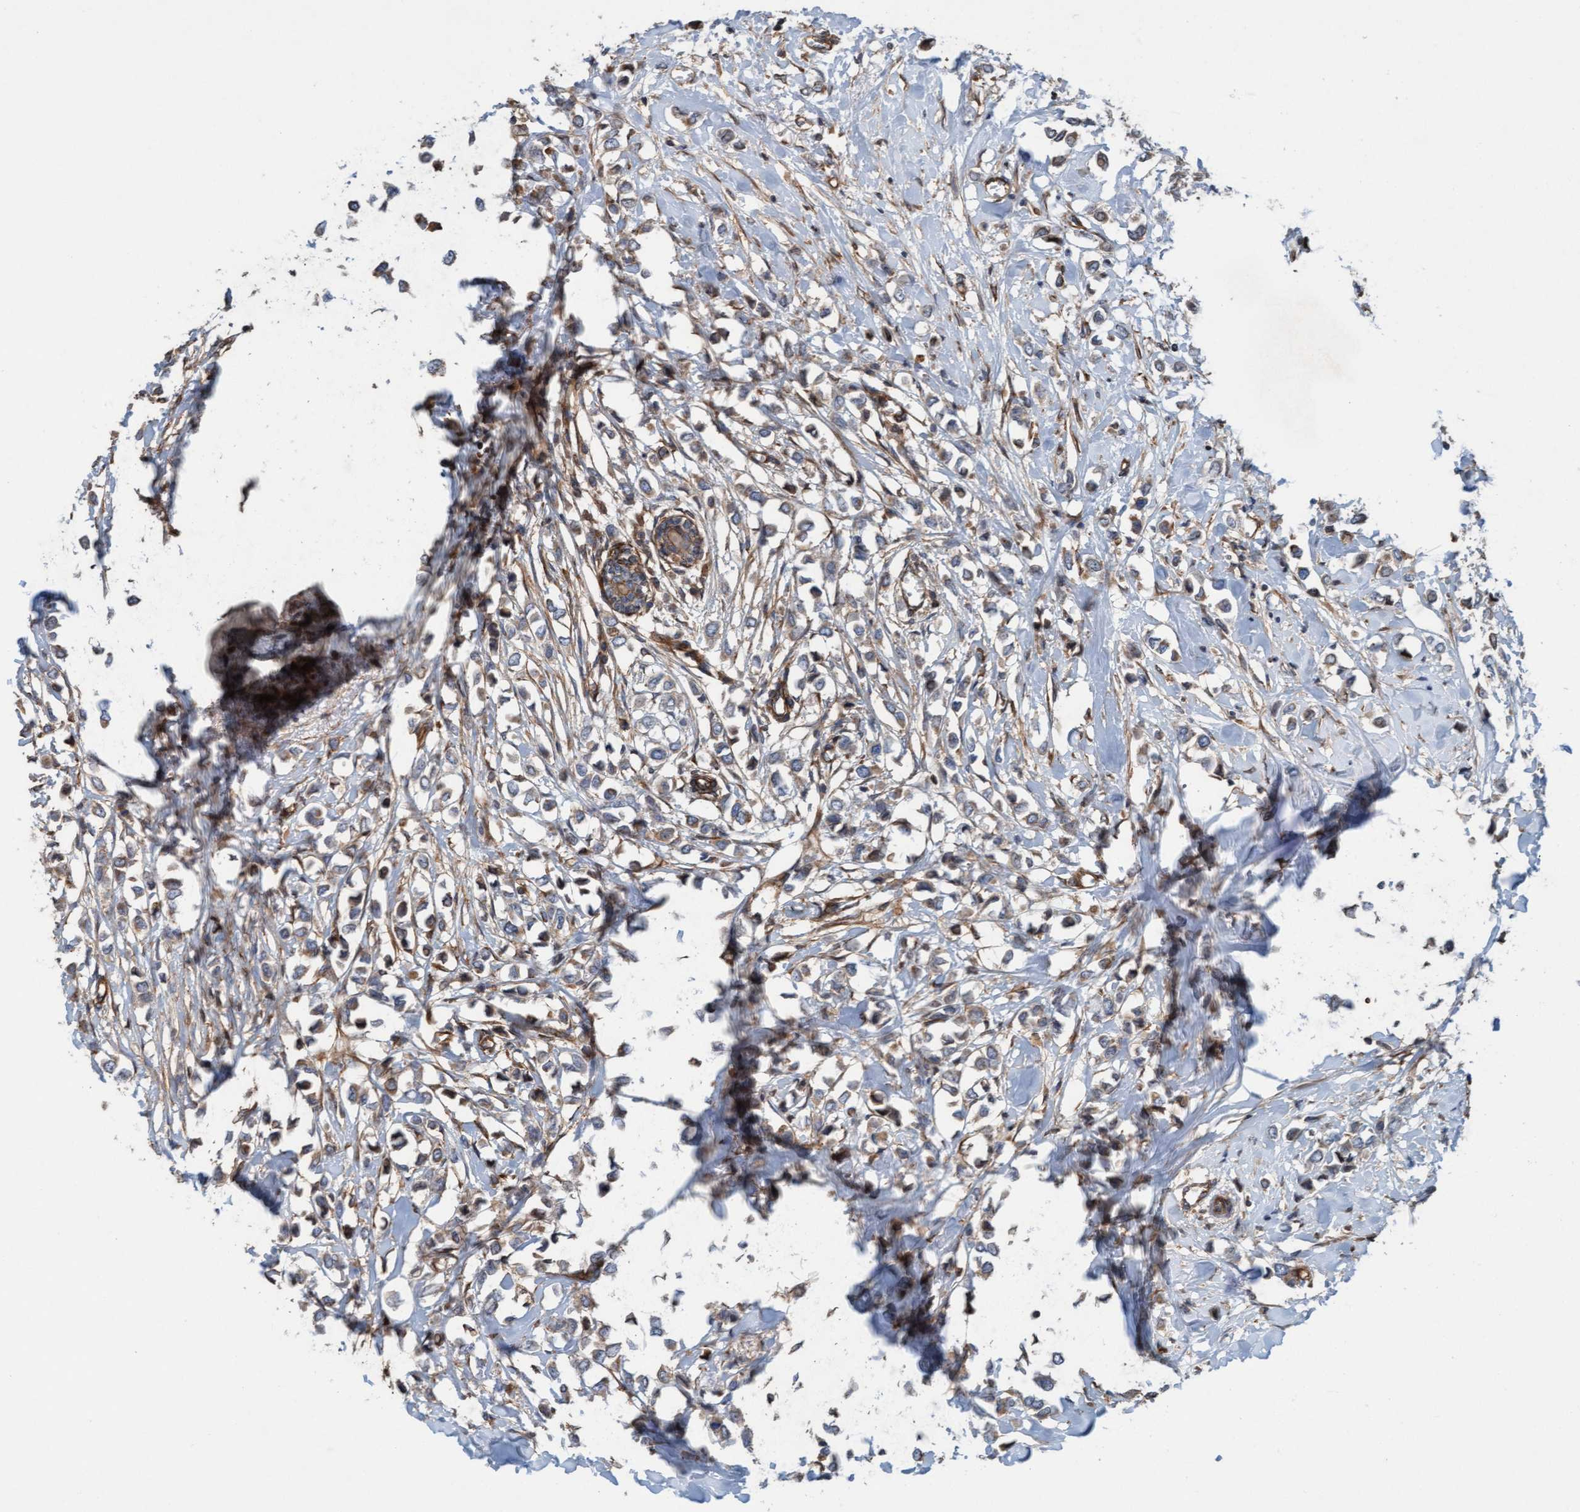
{"staining": {"intensity": "weak", "quantity": ">75%", "location": "cytoplasmic/membranous"}, "tissue": "breast cancer", "cell_type": "Tumor cells", "image_type": "cancer", "snomed": [{"axis": "morphology", "description": "Lobular carcinoma"}, {"axis": "topography", "description": "Breast"}], "caption": "A histopathology image of human breast lobular carcinoma stained for a protein shows weak cytoplasmic/membranous brown staining in tumor cells.", "gene": "ERAL1", "patient": {"sex": "female", "age": 51}}